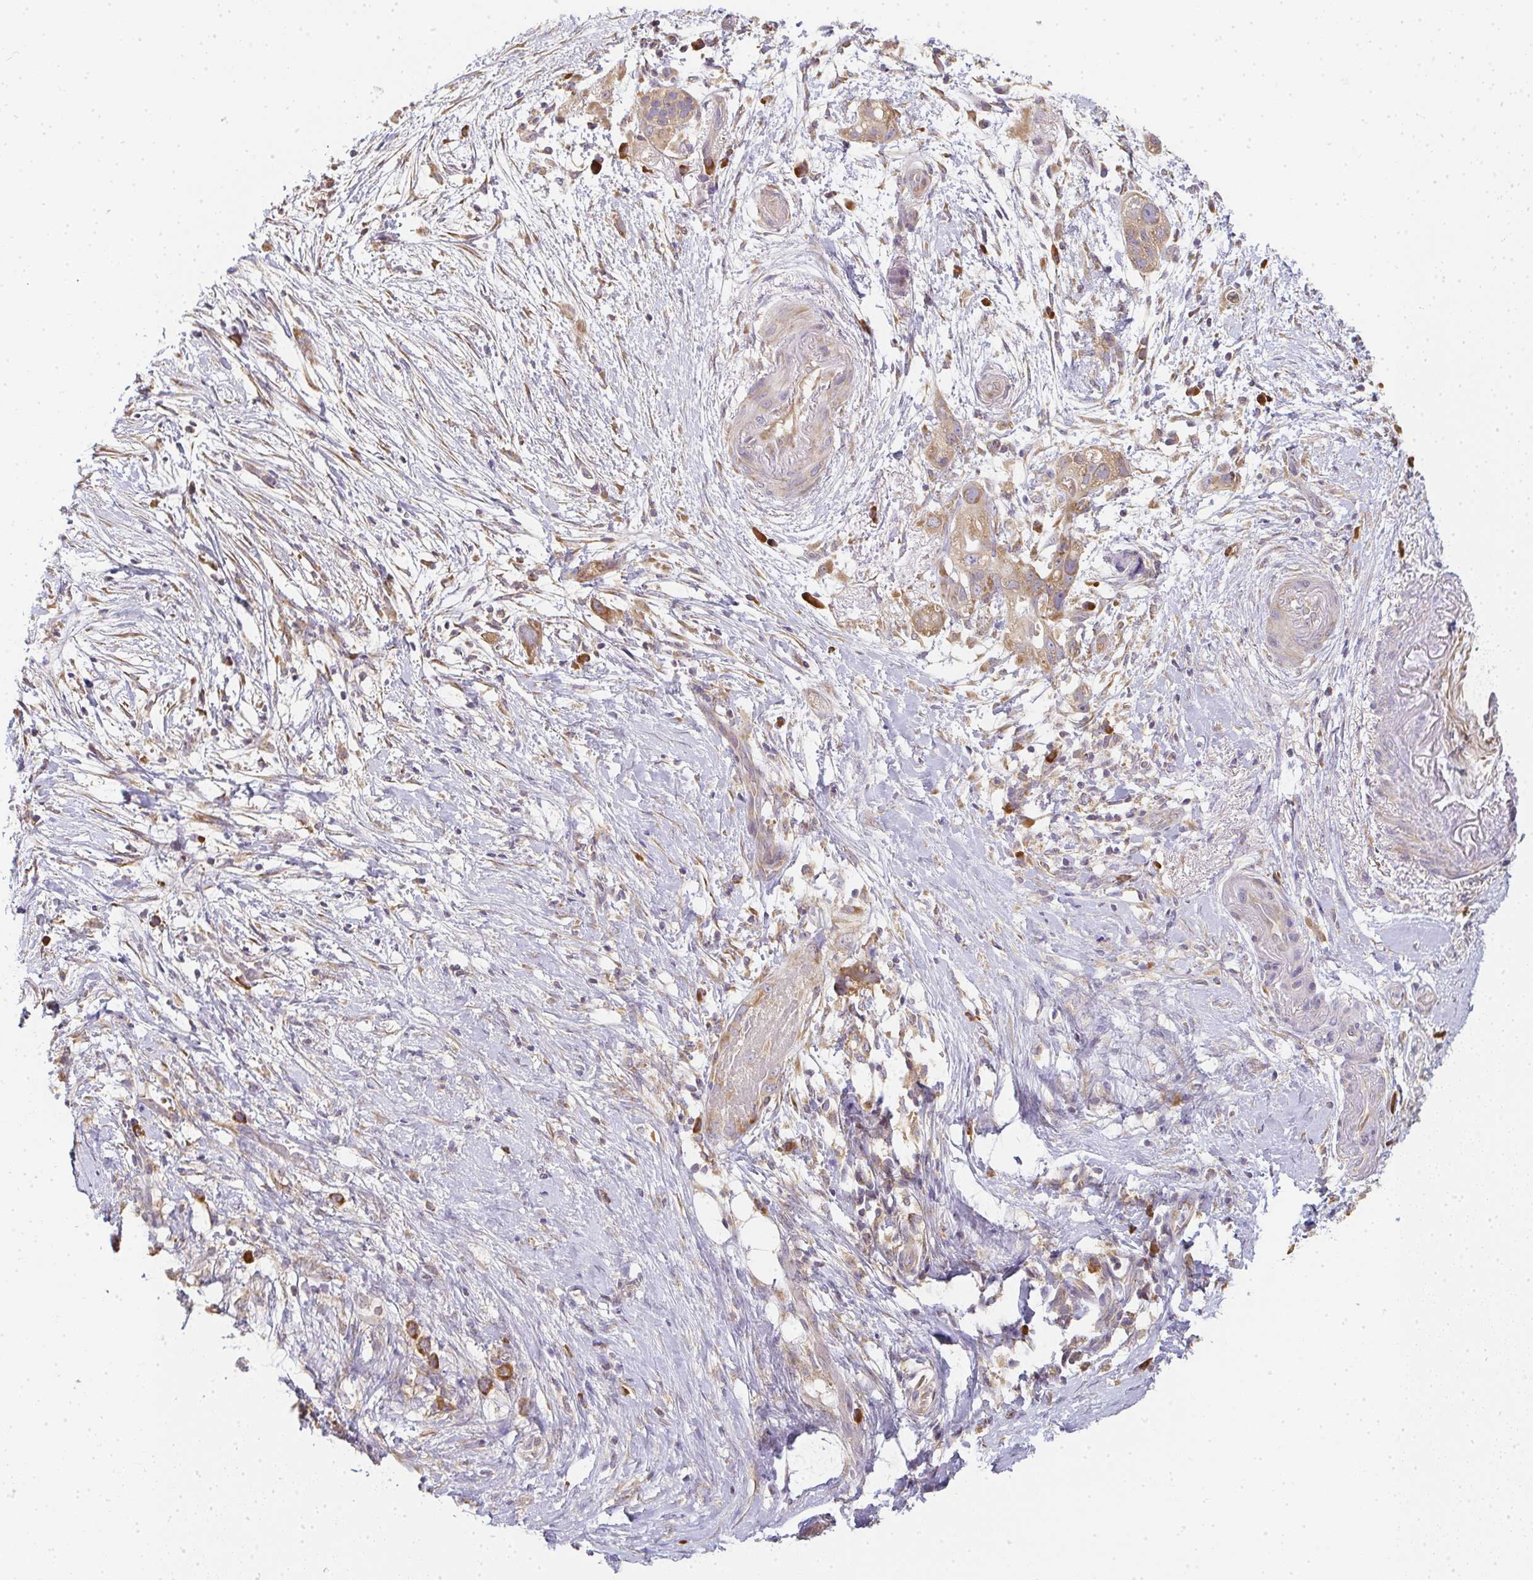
{"staining": {"intensity": "weak", "quantity": ">75%", "location": "cytoplasmic/membranous"}, "tissue": "pancreatic cancer", "cell_type": "Tumor cells", "image_type": "cancer", "snomed": [{"axis": "morphology", "description": "Adenocarcinoma, NOS"}, {"axis": "topography", "description": "Pancreas"}], "caption": "Immunohistochemistry (IHC) micrograph of neoplastic tissue: human adenocarcinoma (pancreatic) stained using IHC shows low levels of weak protein expression localized specifically in the cytoplasmic/membranous of tumor cells, appearing as a cytoplasmic/membranous brown color.", "gene": "SLC35B3", "patient": {"sex": "female", "age": 72}}